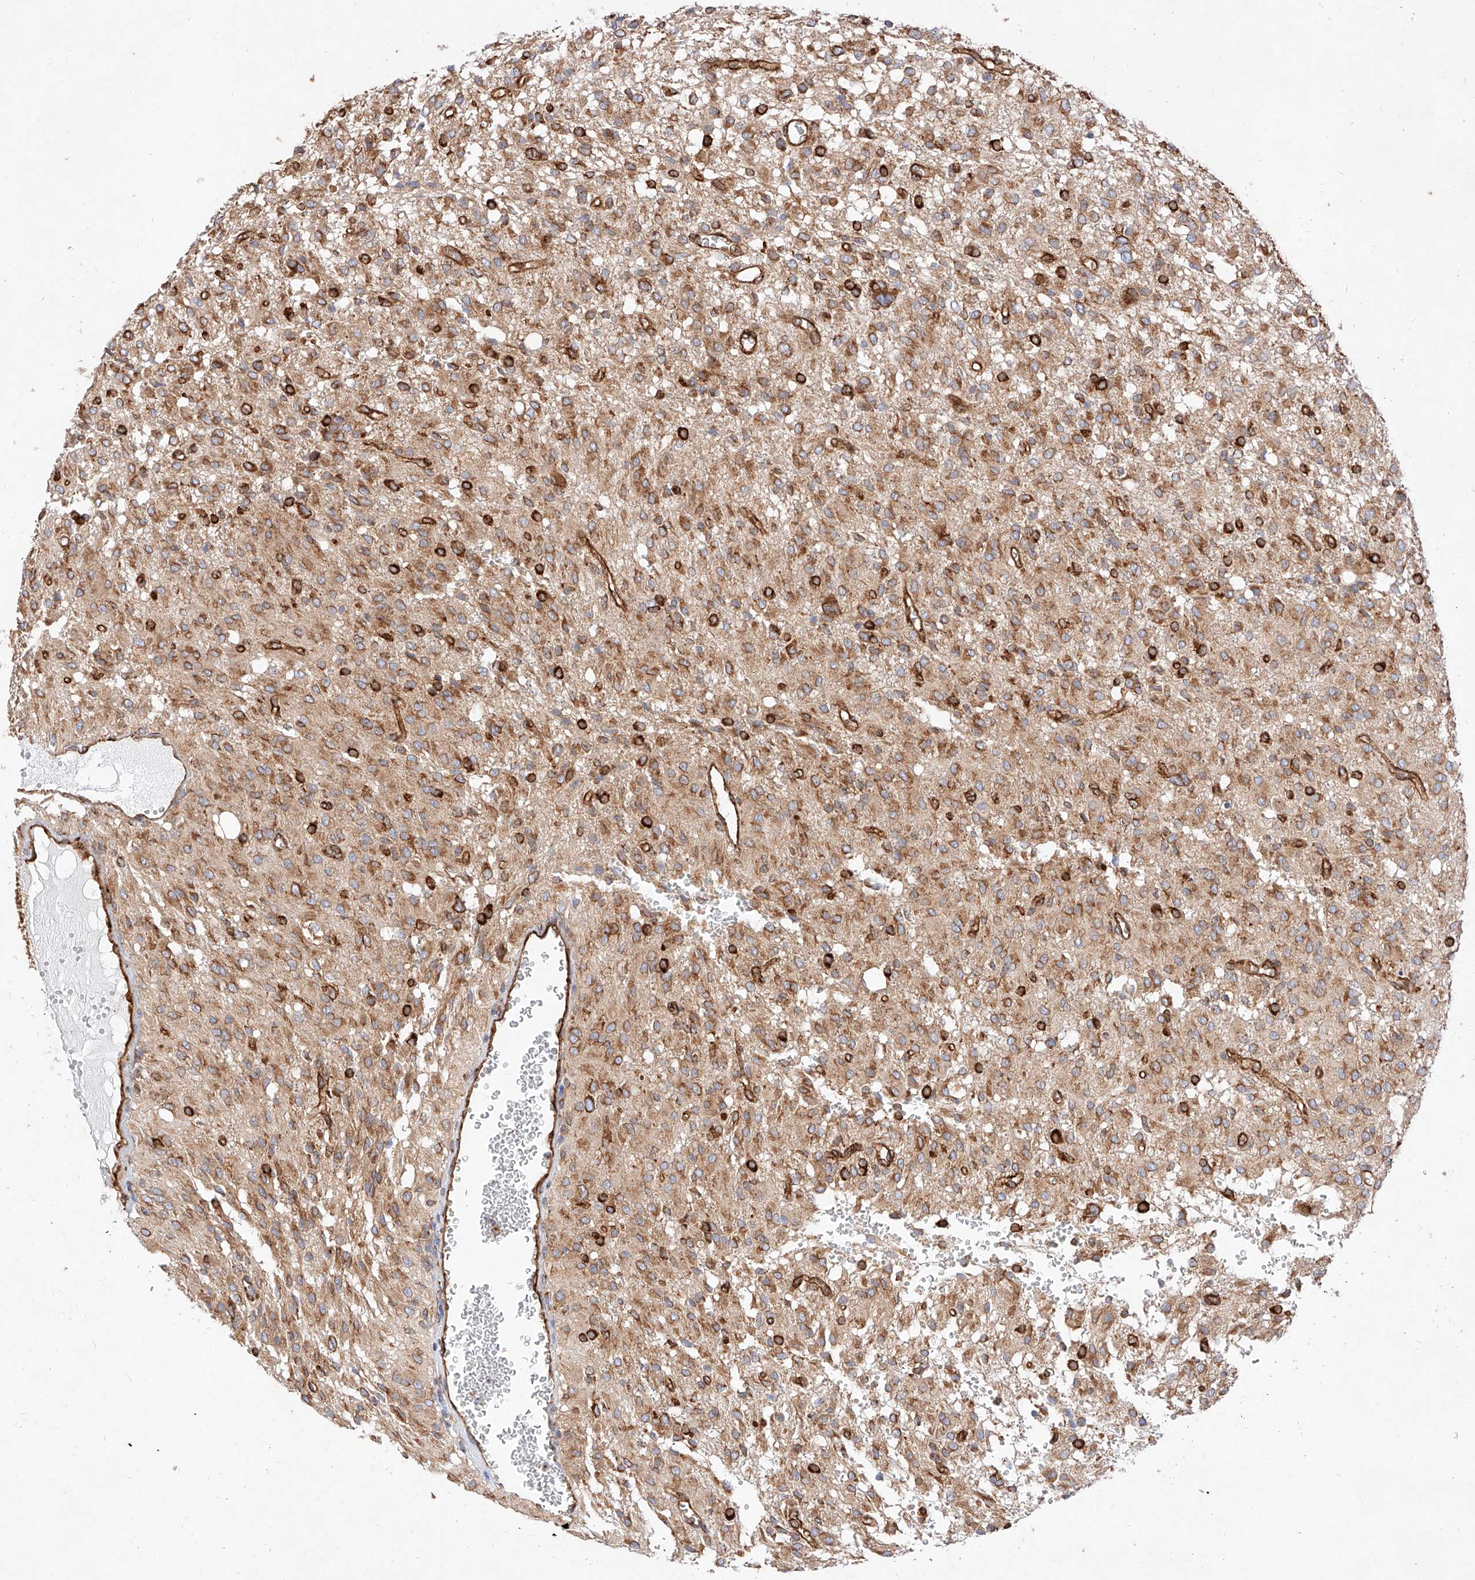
{"staining": {"intensity": "moderate", "quantity": ">75%", "location": "cytoplasmic/membranous"}, "tissue": "glioma", "cell_type": "Tumor cells", "image_type": "cancer", "snomed": [{"axis": "morphology", "description": "Glioma, malignant, High grade"}, {"axis": "topography", "description": "Brain"}], "caption": "Malignant glioma (high-grade) stained for a protein exhibits moderate cytoplasmic/membranous positivity in tumor cells.", "gene": "CSGALNACT2", "patient": {"sex": "female", "age": 59}}